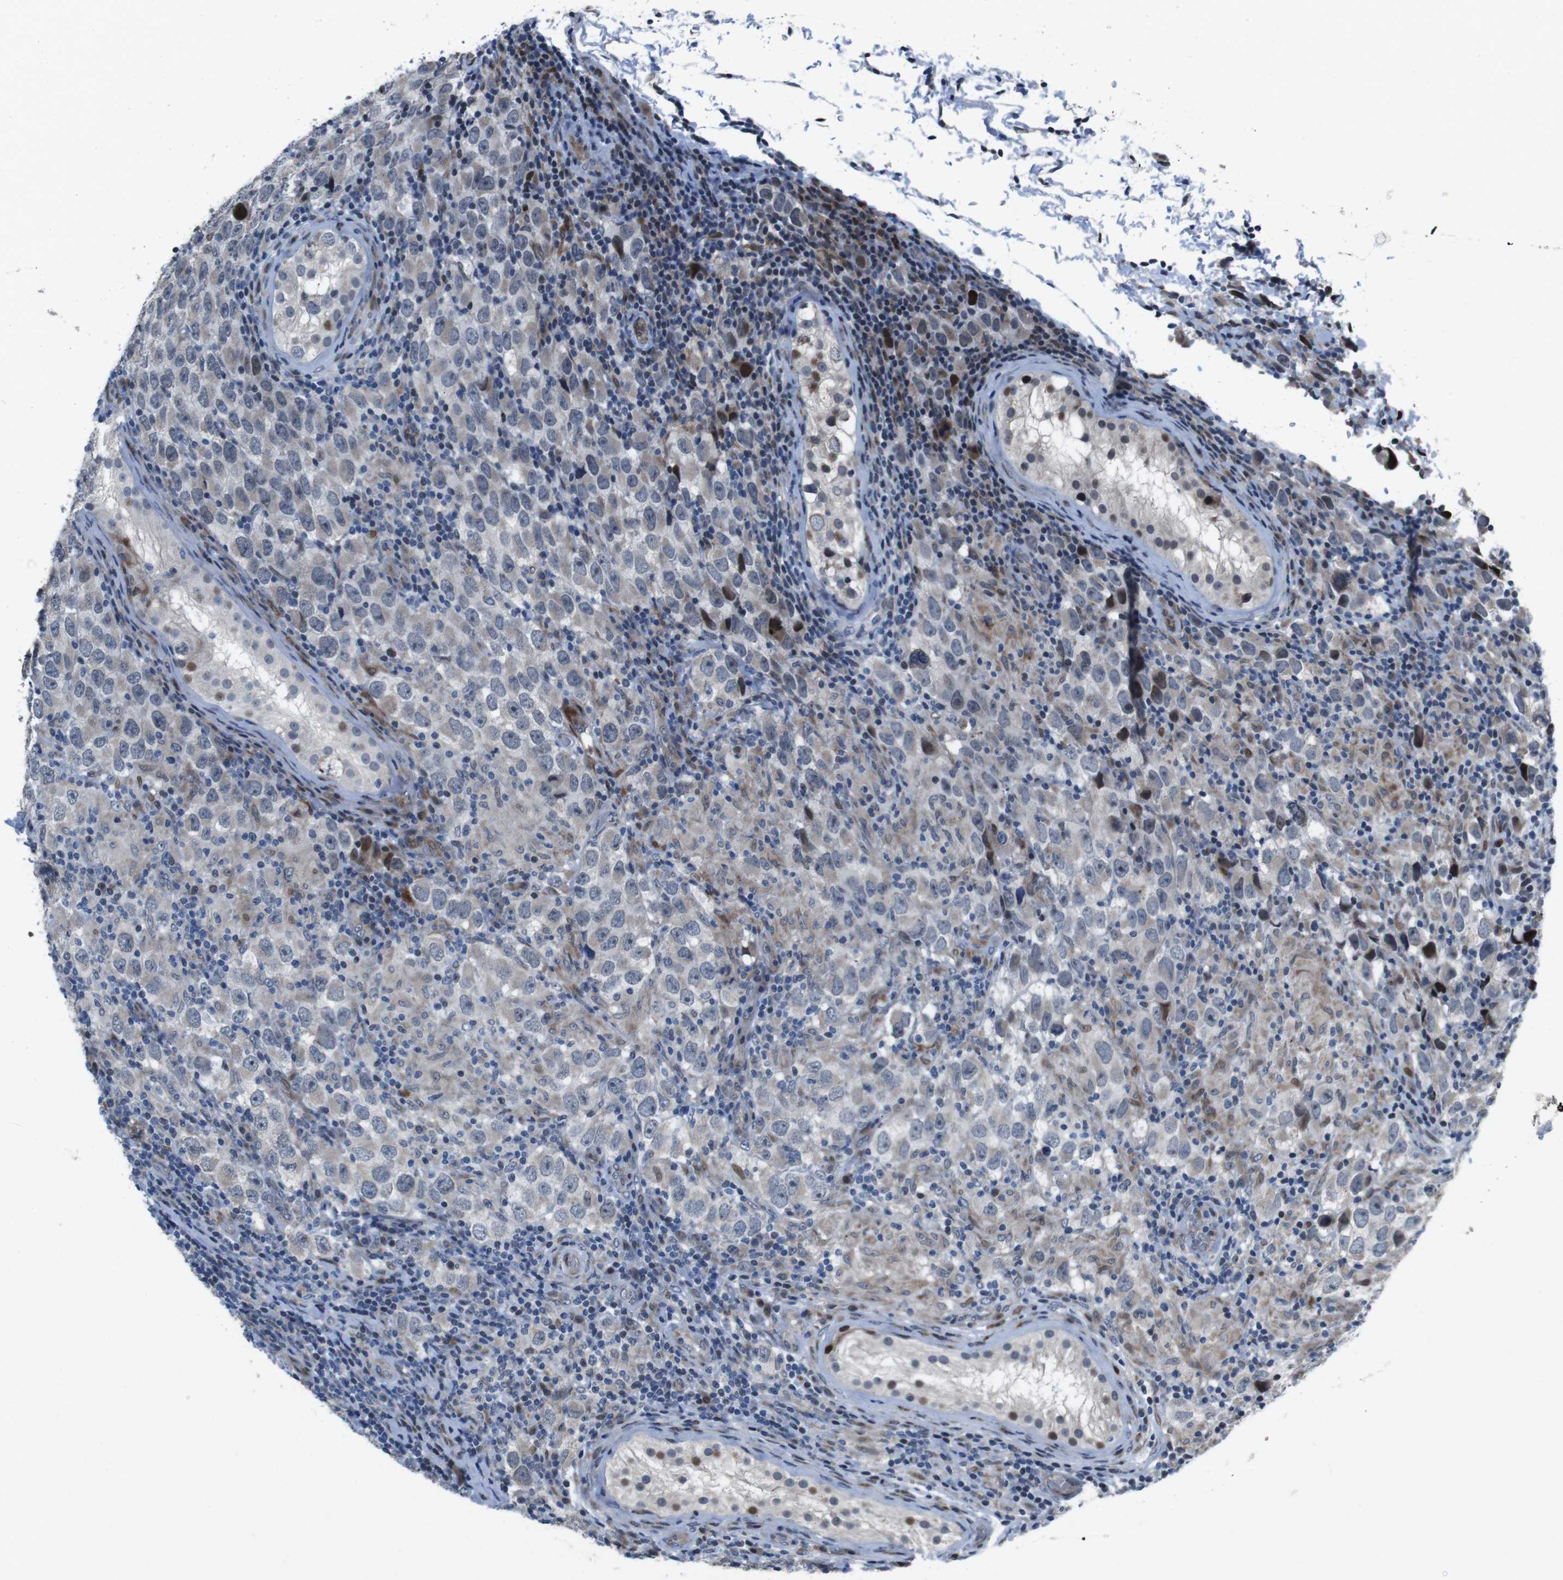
{"staining": {"intensity": "weak", "quantity": "<25%", "location": "nuclear"}, "tissue": "testis cancer", "cell_type": "Tumor cells", "image_type": "cancer", "snomed": [{"axis": "morphology", "description": "Carcinoma, Embryonal, NOS"}, {"axis": "topography", "description": "Testis"}], "caption": "This is a micrograph of immunohistochemistry (IHC) staining of testis cancer (embryonal carcinoma), which shows no expression in tumor cells.", "gene": "PBRM1", "patient": {"sex": "male", "age": 21}}